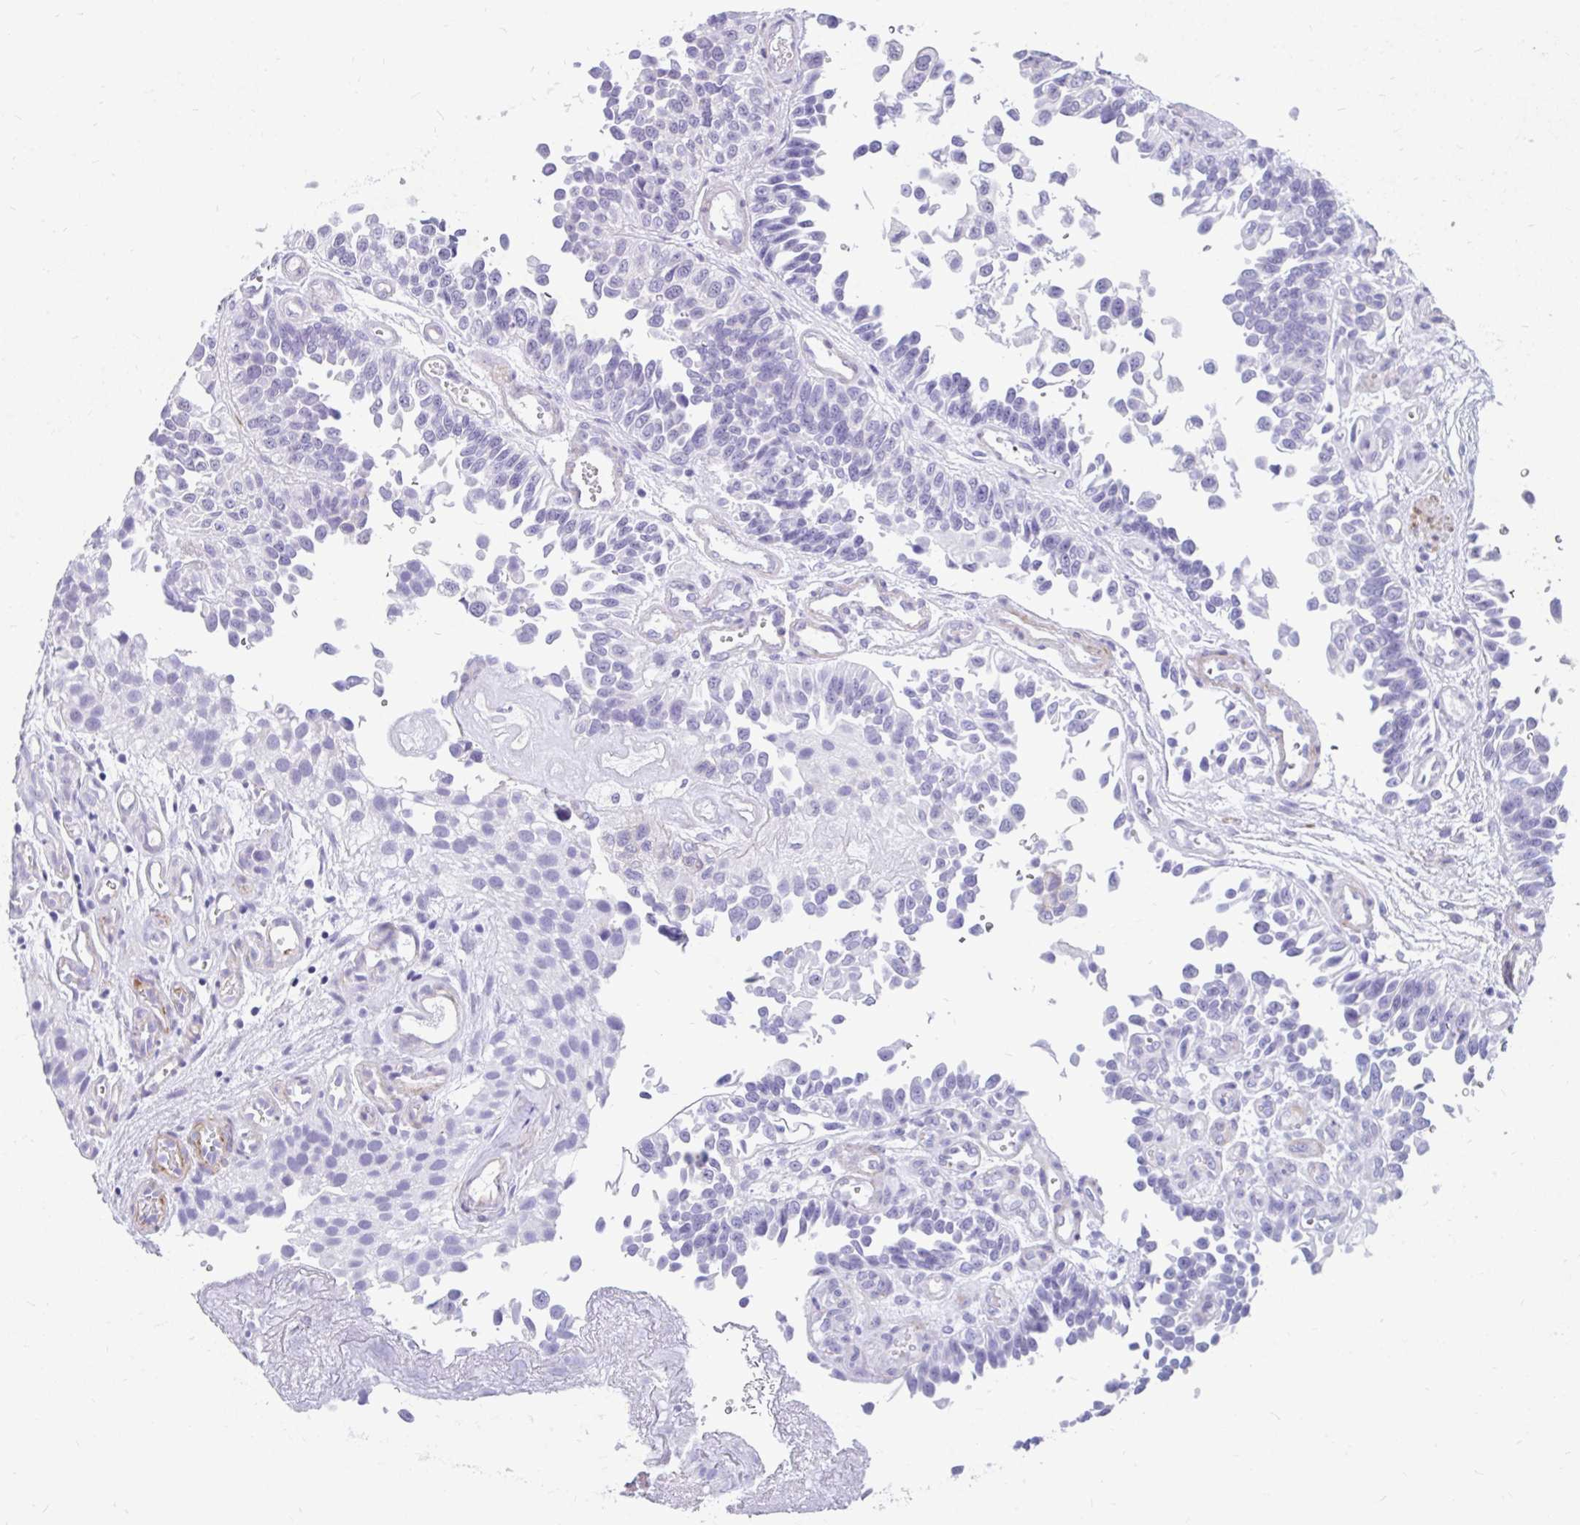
{"staining": {"intensity": "negative", "quantity": "none", "location": "none"}, "tissue": "urothelial cancer", "cell_type": "Tumor cells", "image_type": "cancer", "snomed": [{"axis": "morphology", "description": "Urothelial carcinoma, NOS"}, {"axis": "topography", "description": "Urinary bladder"}], "caption": "IHC histopathology image of neoplastic tissue: transitional cell carcinoma stained with DAB (3,3'-diaminobenzidine) demonstrates no significant protein staining in tumor cells.", "gene": "EML5", "patient": {"sex": "male", "age": 87}}